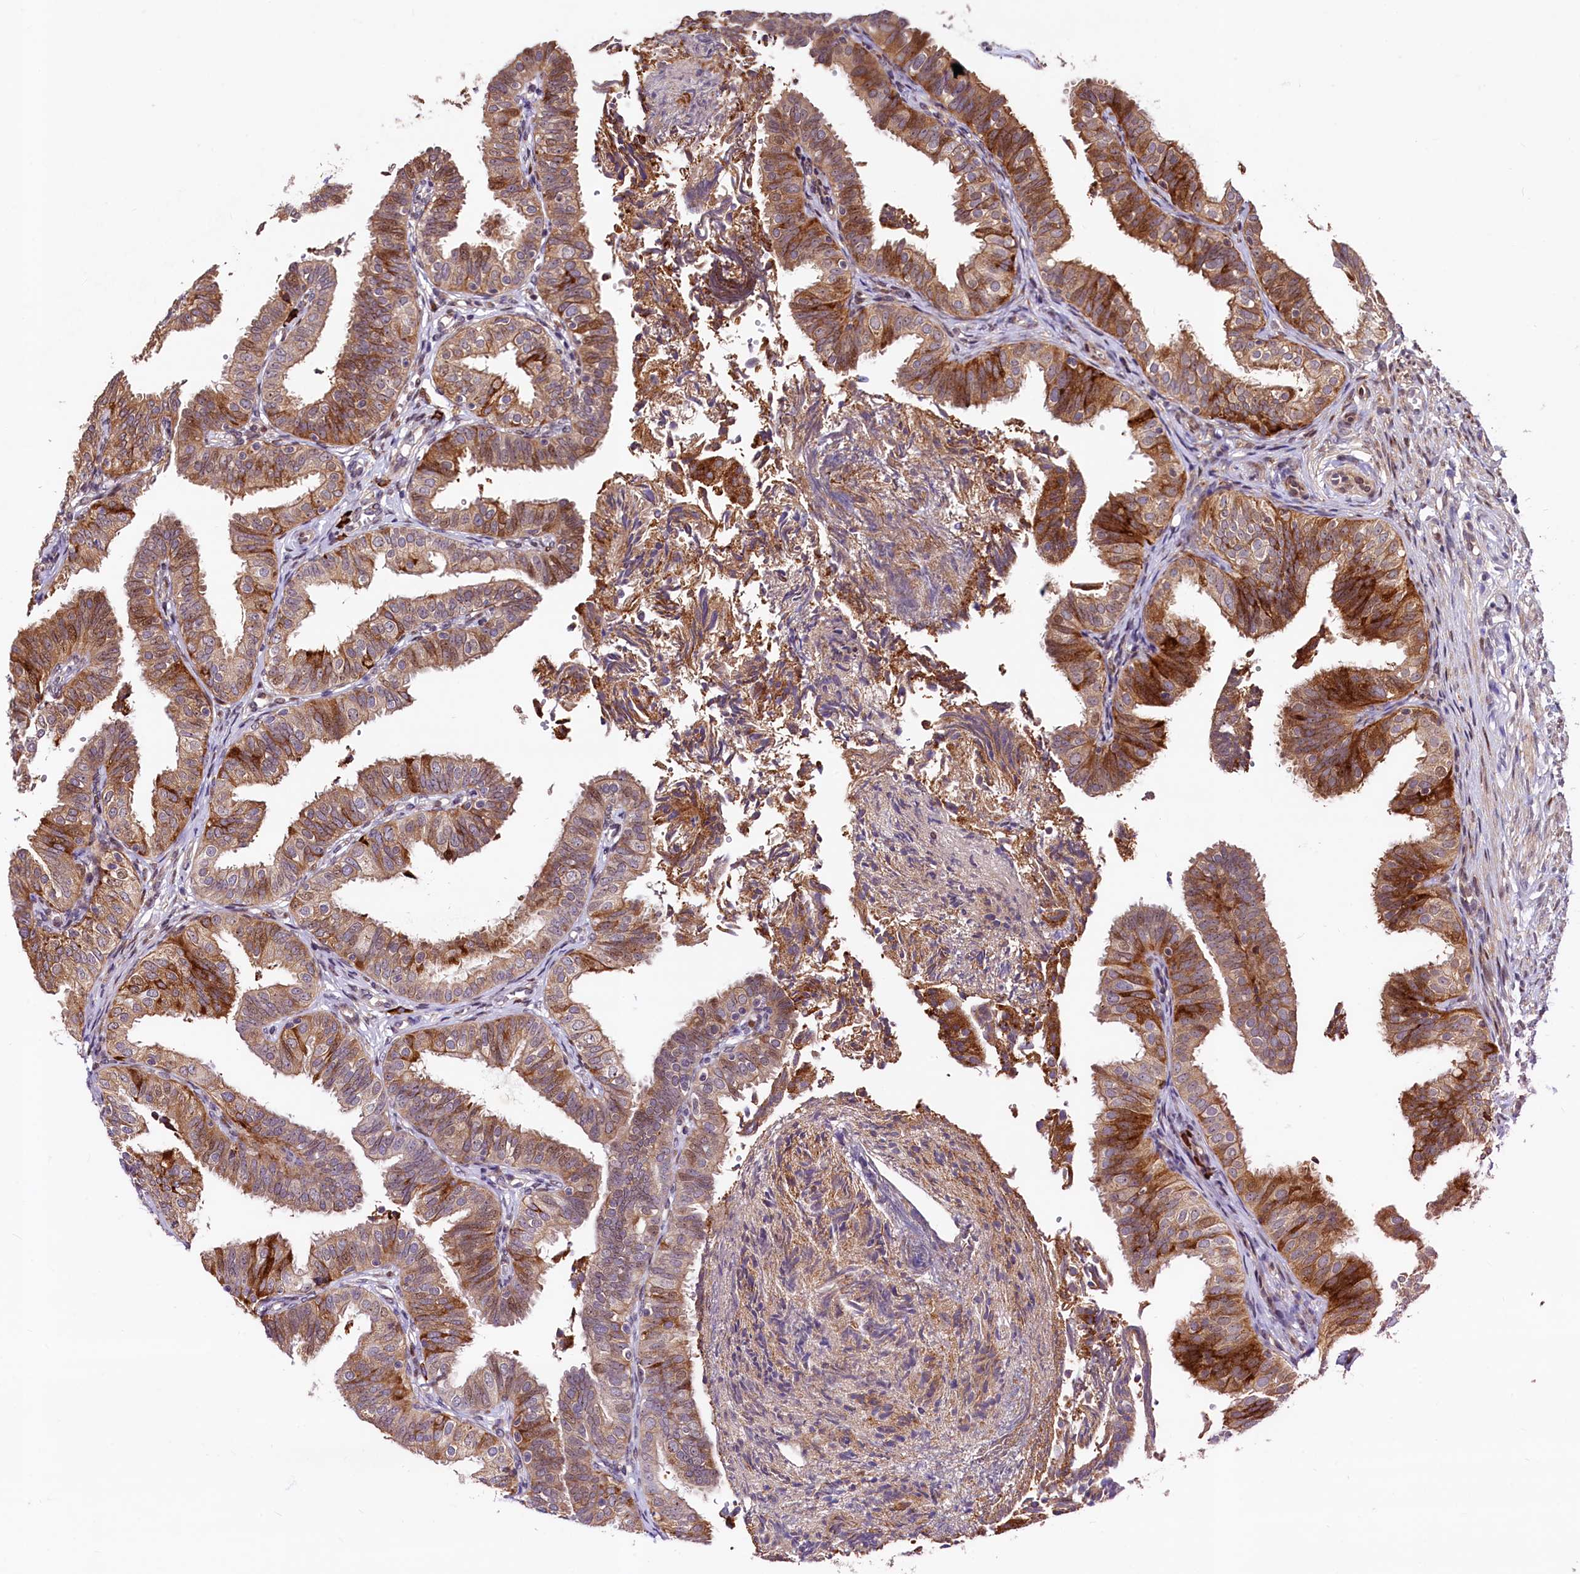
{"staining": {"intensity": "moderate", "quantity": ">75%", "location": "cytoplasmic/membranous"}, "tissue": "fallopian tube", "cell_type": "Glandular cells", "image_type": "normal", "snomed": [{"axis": "morphology", "description": "Normal tissue, NOS"}, {"axis": "topography", "description": "Fallopian tube"}], "caption": "Unremarkable fallopian tube was stained to show a protein in brown. There is medium levels of moderate cytoplasmic/membranous staining in about >75% of glandular cells. The protein is shown in brown color, while the nuclei are stained blue.", "gene": "C5orf15", "patient": {"sex": "female", "age": 35}}